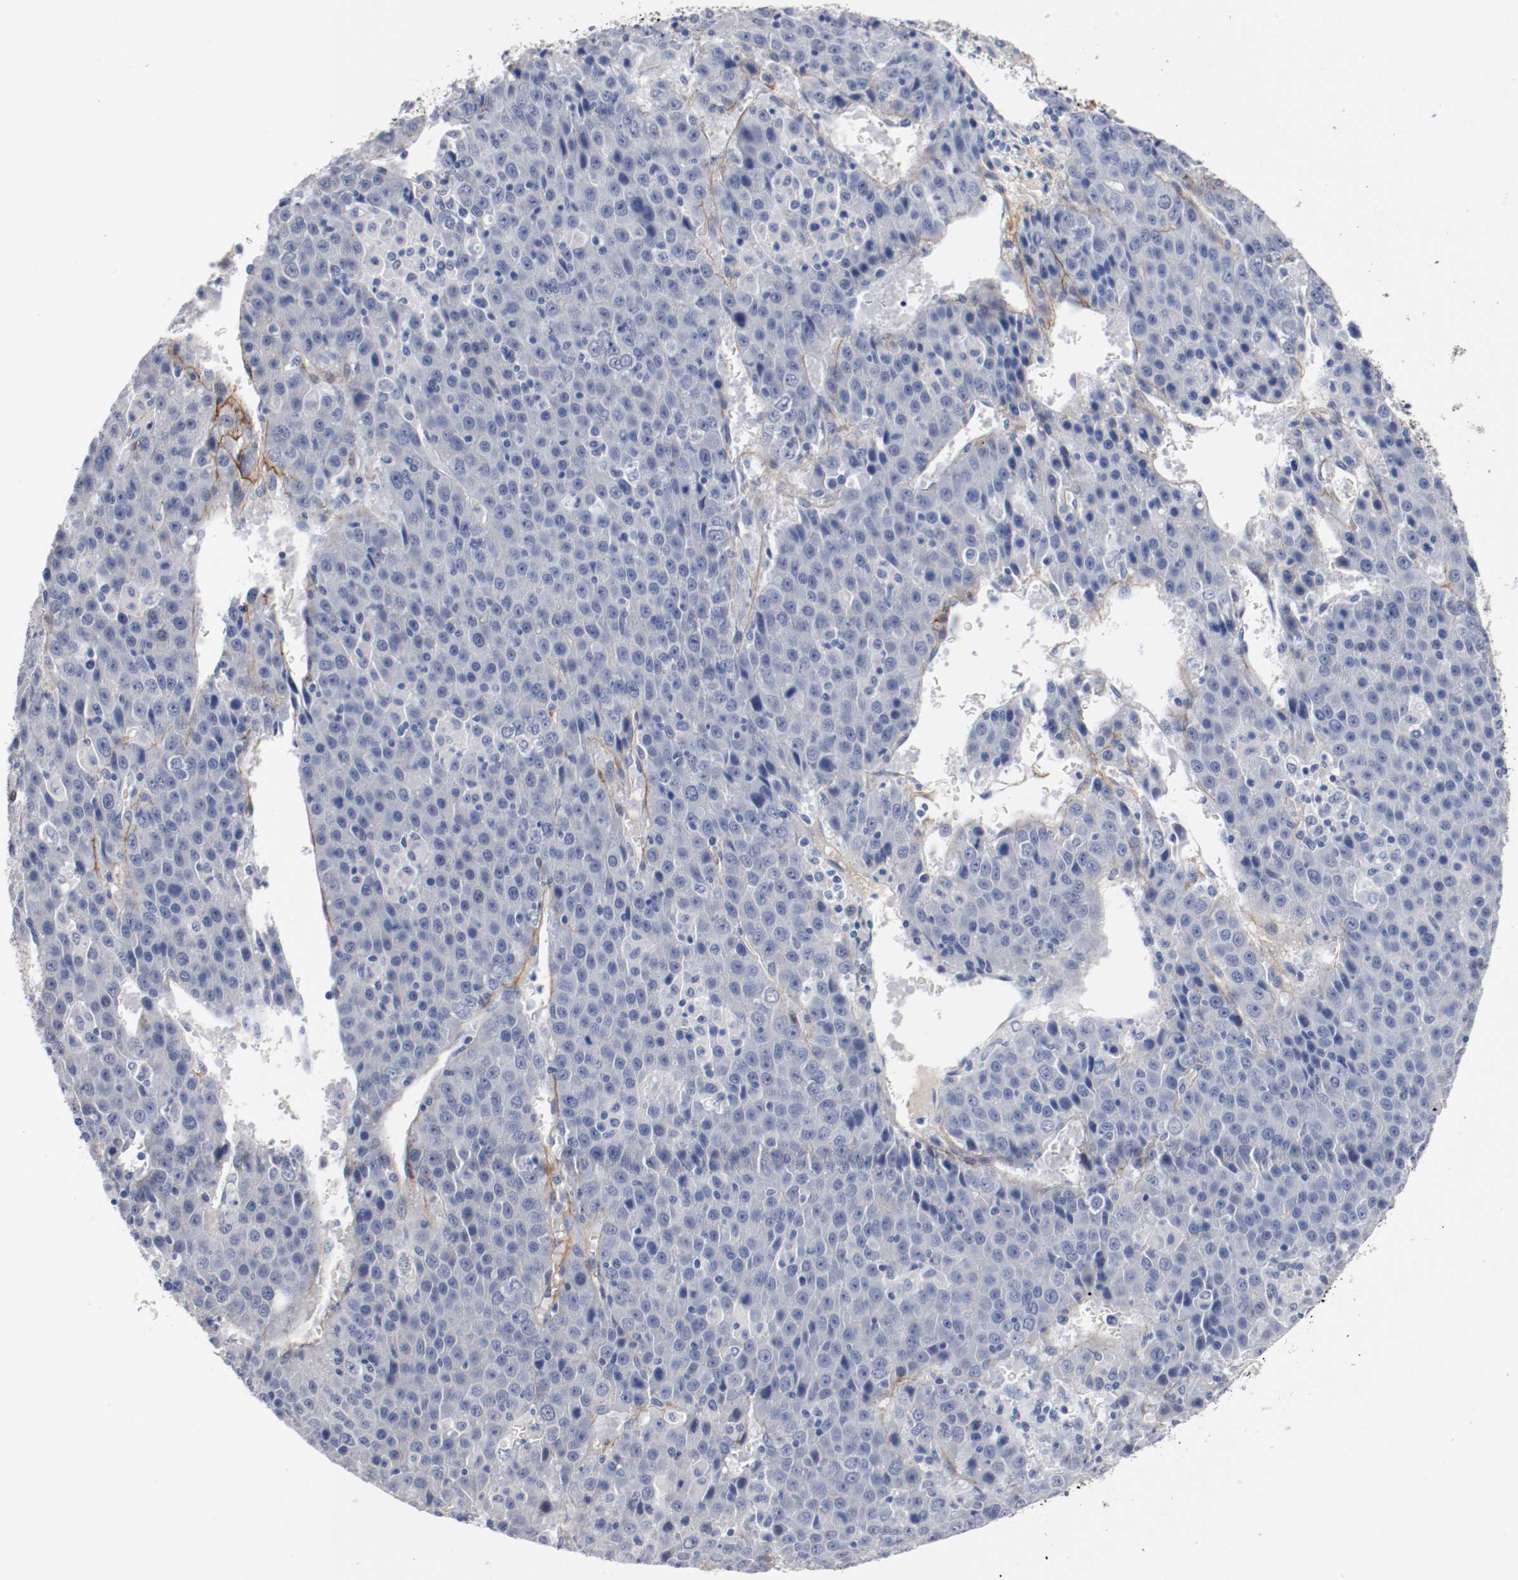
{"staining": {"intensity": "negative", "quantity": "none", "location": "none"}, "tissue": "liver cancer", "cell_type": "Tumor cells", "image_type": "cancer", "snomed": [{"axis": "morphology", "description": "Carcinoma, Hepatocellular, NOS"}, {"axis": "topography", "description": "Liver"}], "caption": "Liver cancer stained for a protein using immunohistochemistry (IHC) displays no expression tumor cells.", "gene": "TNC", "patient": {"sex": "female", "age": 53}}